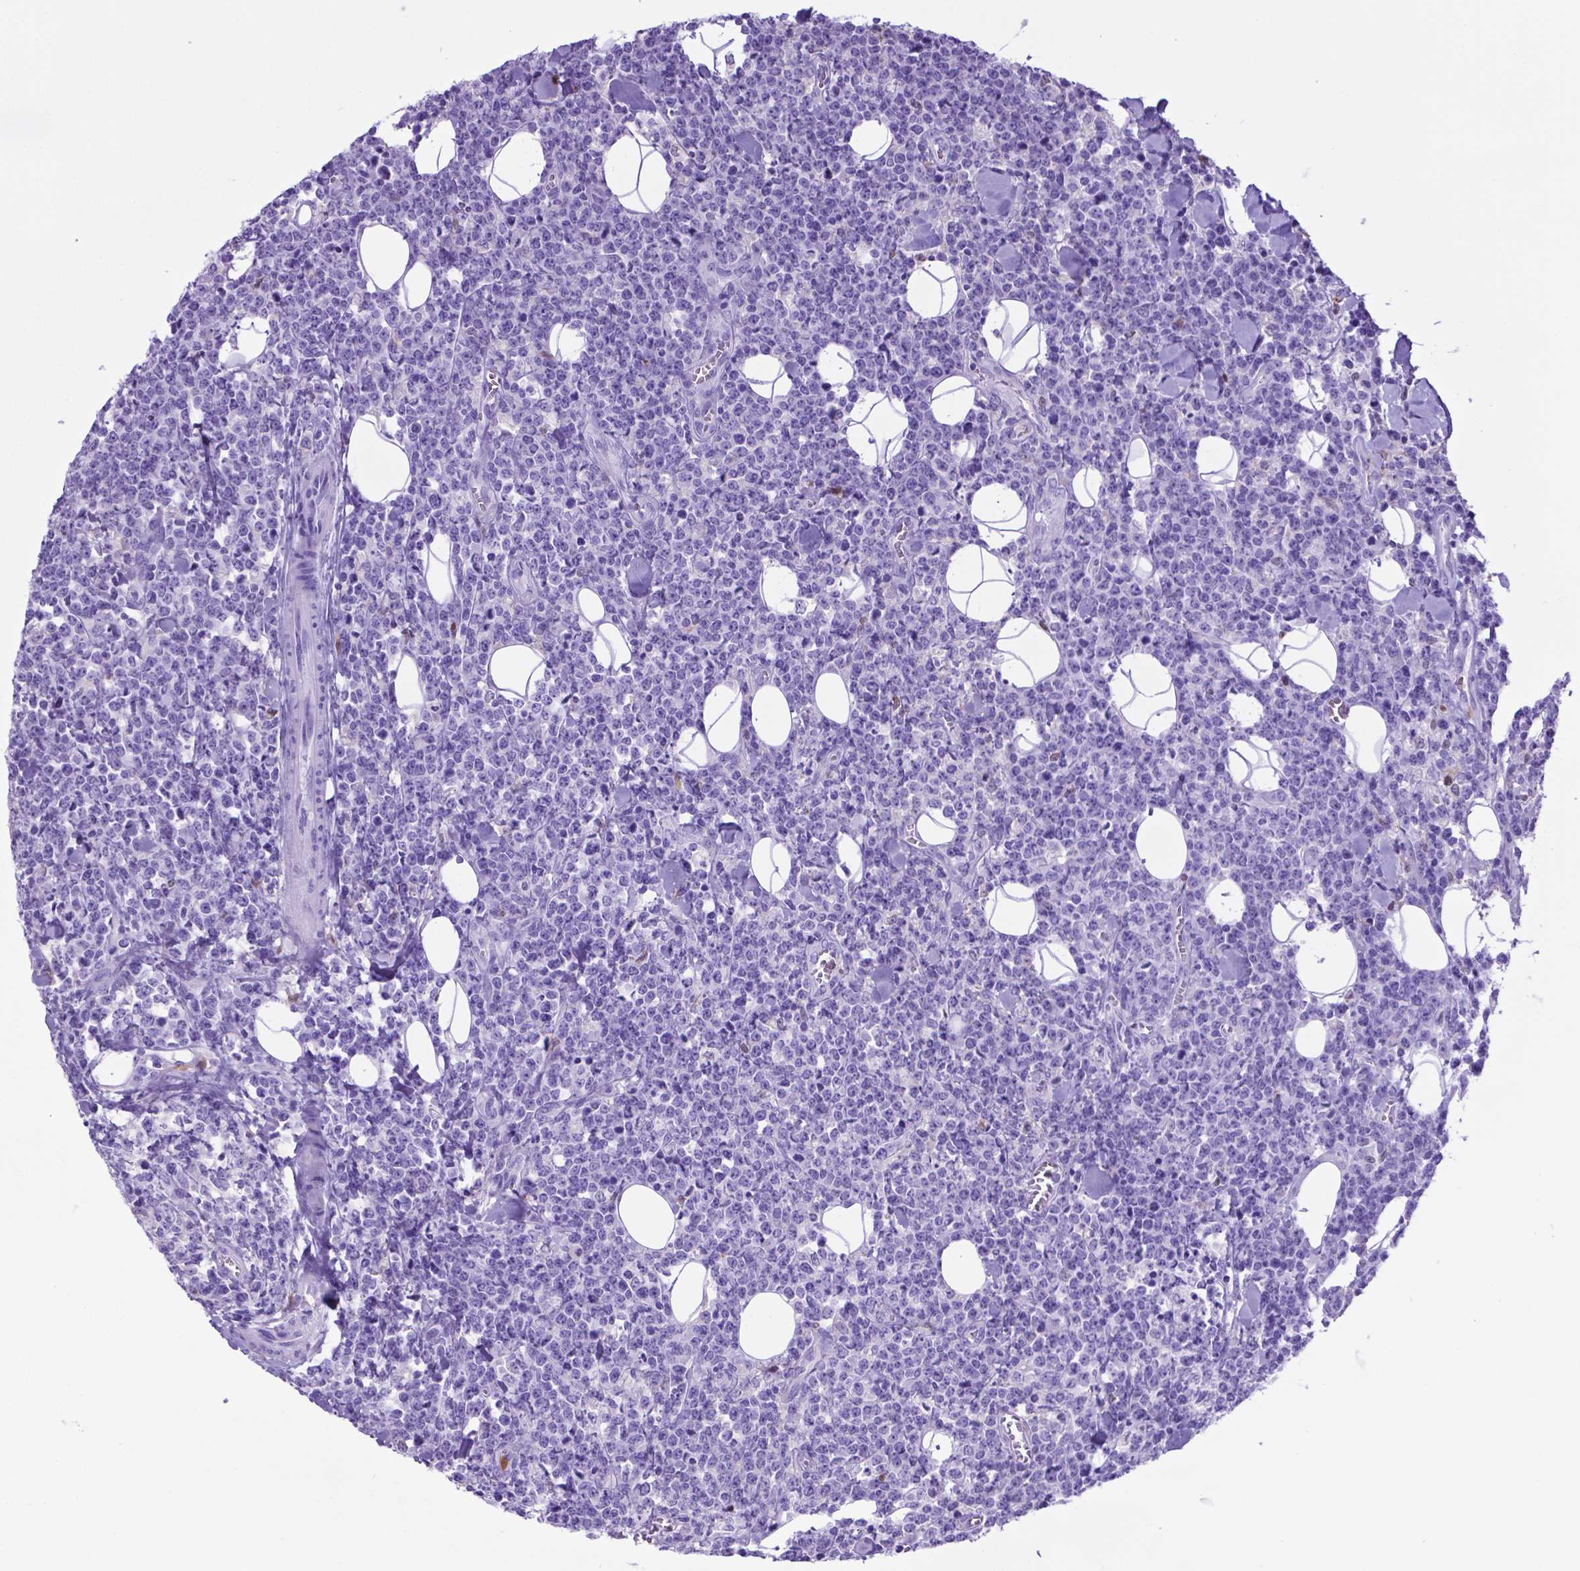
{"staining": {"intensity": "negative", "quantity": "none", "location": "none"}, "tissue": "lymphoma", "cell_type": "Tumor cells", "image_type": "cancer", "snomed": [{"axis": "morphology", "description": "Malignant lymphoma, non-Hodgkin's type, High grade"}, {"axis": "topography", "description": "Small intestine"}], "caption": "Human malignant lymphoma, non-Hodgkin's type (high-grade) stained for a protein using immunohistochemistry (IHC) demonstrates no expression in tumor cells.", "gene": "LZTR1", "patient": {"sex": "female", "age": 56}}